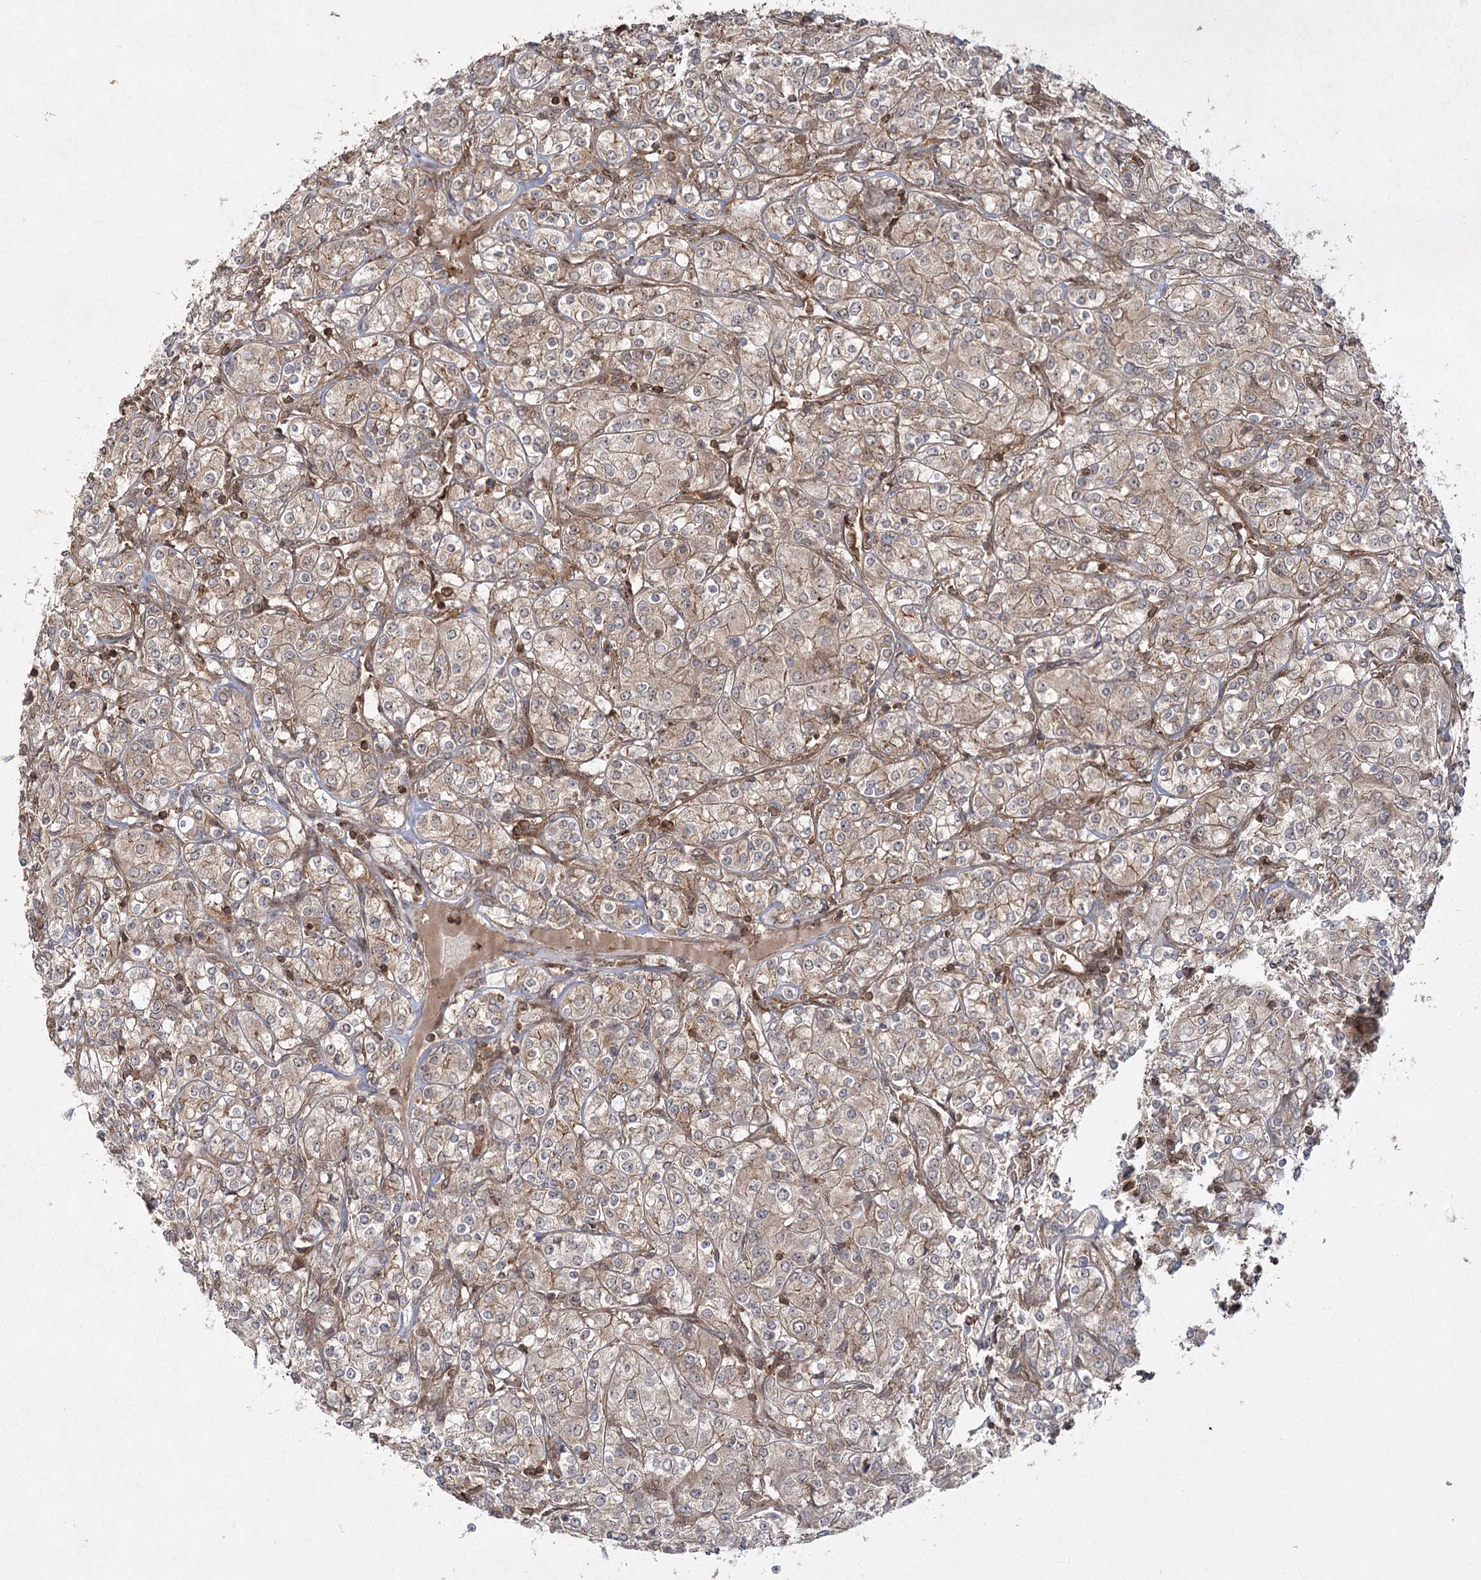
{"staining": {"intensity": "weak", "quantity": "25%-75%", "location": "cytoplasmic/membranous"}, "tissue": "renal cancer", "cell_type": "Tumor cells", "image_type": "cancer", "snomed": [{"axis": "morphology", "description": "Adenocarcinoma, NOS"}, {"axis": "topography", "description": "Kidney"}], "caption": "Immunohistochemical staining of adenocarcinoma (renal) exhibits low levels of weak cytoplasmic/membranous protein staining in about 25%-75% of tumor cells.", "gene": "MDFIC", "patient": {"sex": "male", "age": 77}}